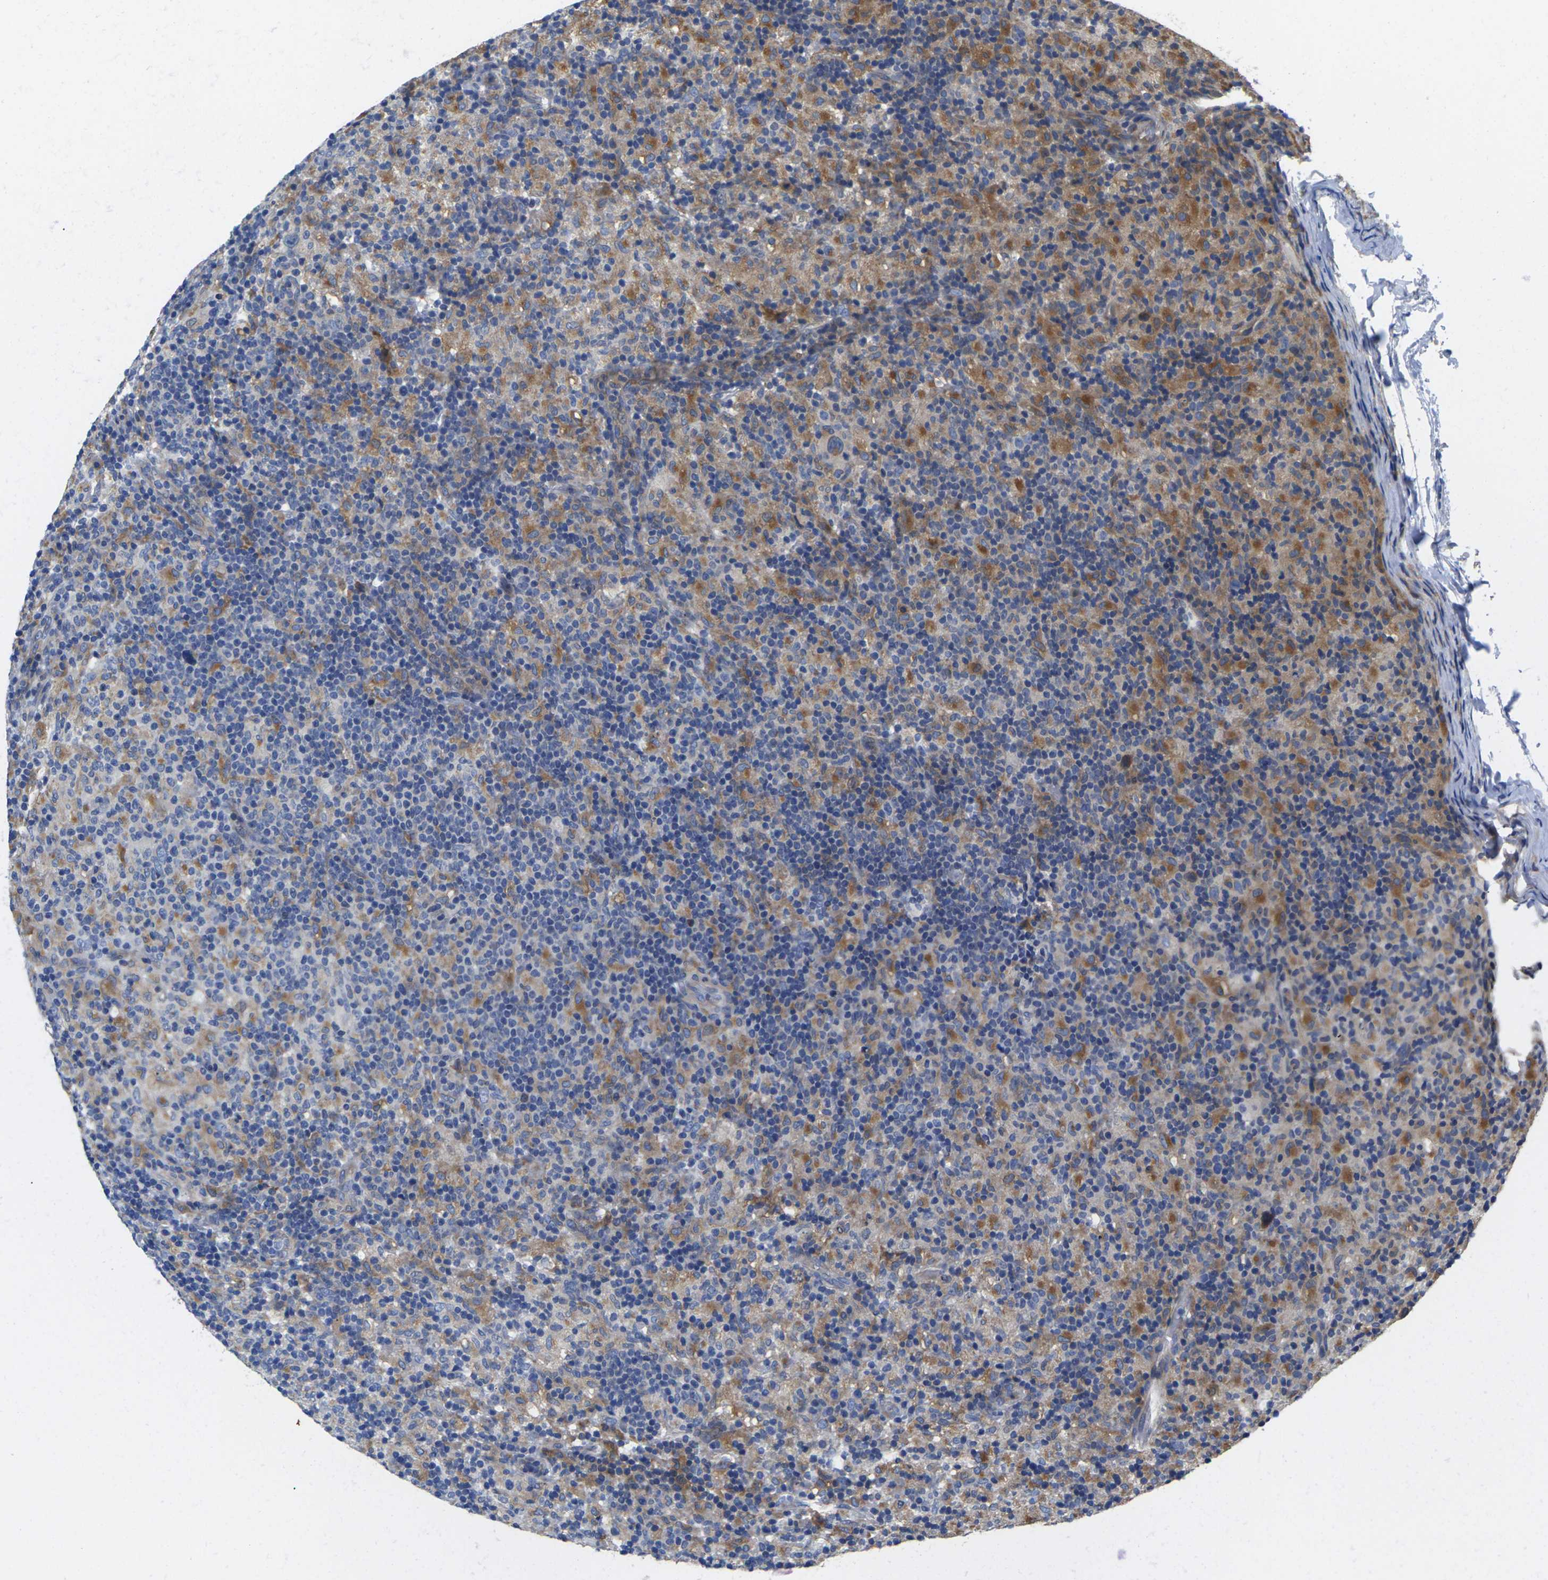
{"staining": {"intensity": "moderate", "quantity": "25%-75%", "location": "cytoplasmic/membranous"}, "tissue": "lymphoma", "cell_type": "Tumor cells", "image_type": "cancer", "snomed": [{"axis": "morphology", "description": "Hodgkin's disease, NOS"}, {"axis": "topography", "description": "Lymph node"}], "caption": "An IHC image of neoplastic tissue is shown. Protein staining in brown shows moderate cytoplasmic/membranous positivity in lymphoma within tumor cells.", "gene": "SCNN1A", "patient": {"sex": "male", "age": 70}}